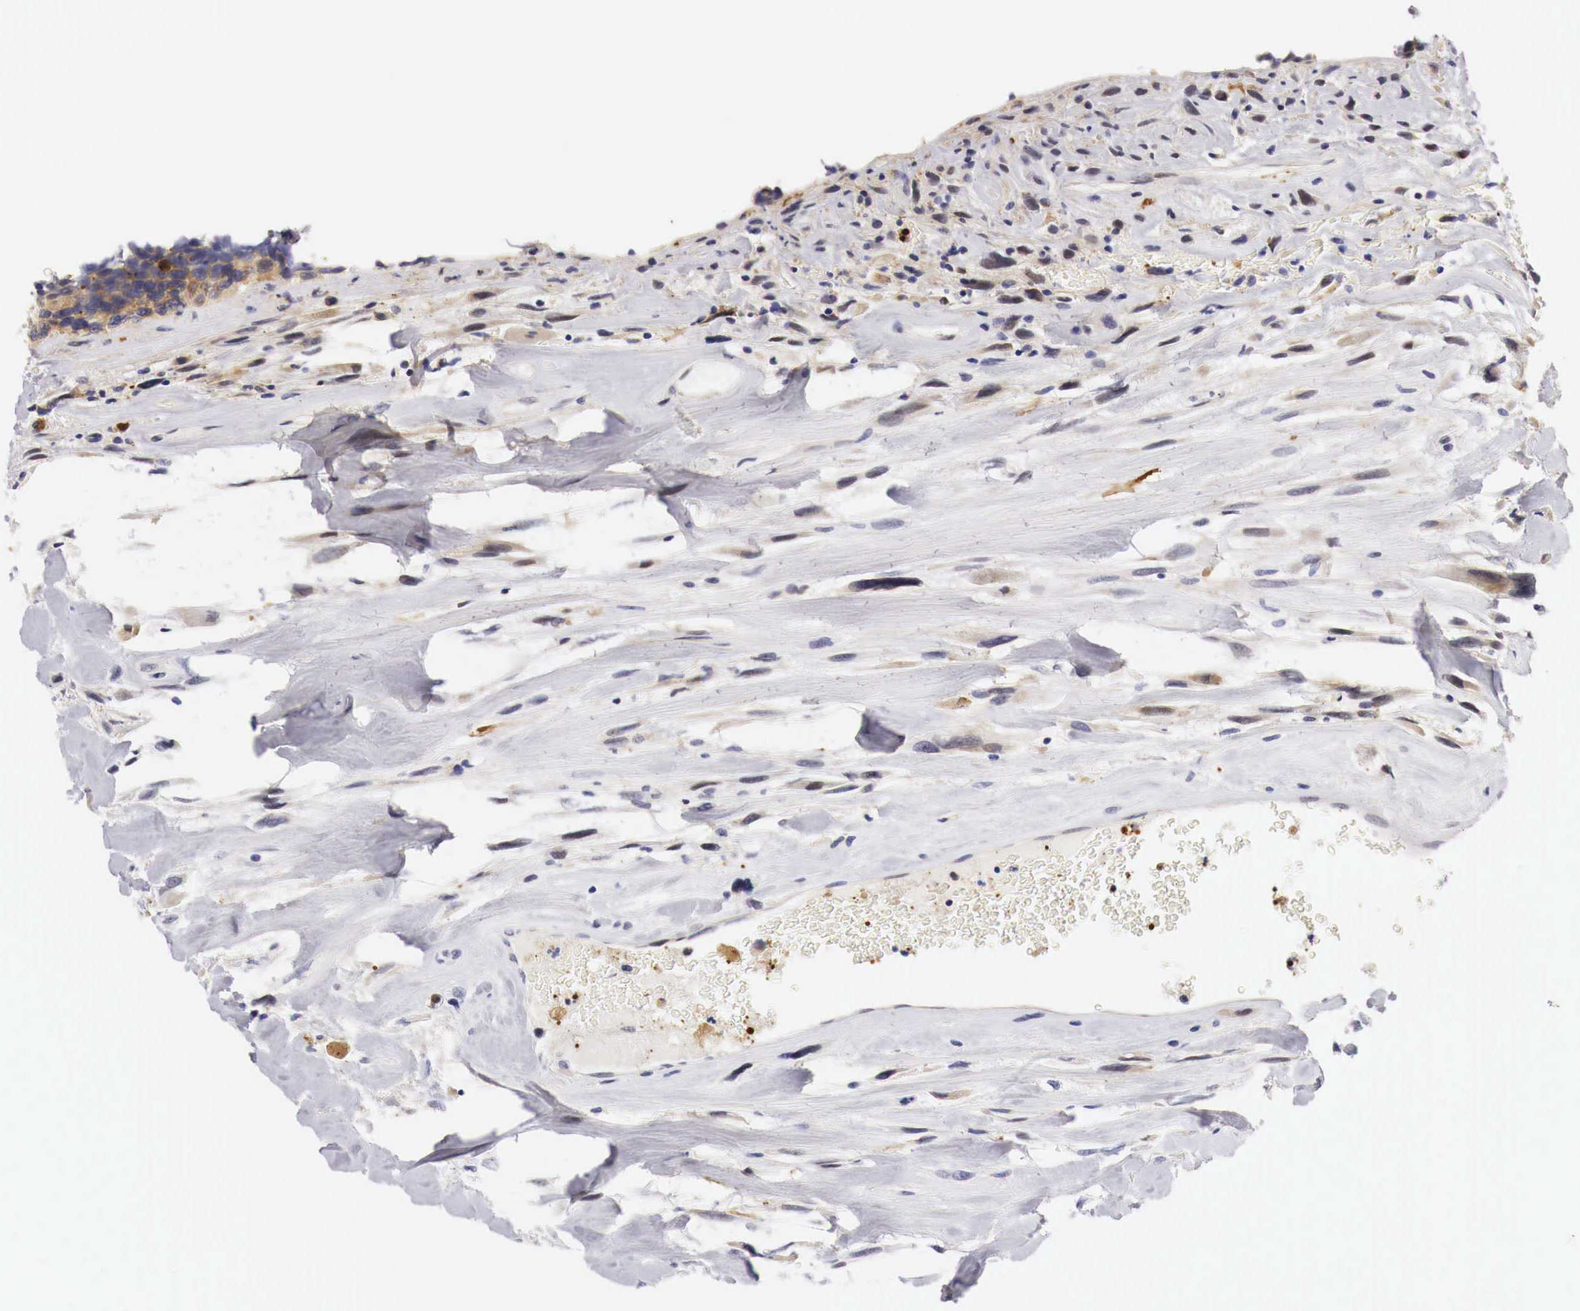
{"staining": {"intensity": "negative", "quantity": "none", "location": "none"}, "tissue": "breast cancer", "cell_type": "Tumor cells", "image_type": "cancer", "snomed": [{"axis": "morphology", "description": "Neoplasm, malignant, NOS"}, {"axis": "topography", "description": "Breast"}], "caption": "Human breast cancer (malignant neoplasm) stained for a protein using immunohistochemistry reveals no expression in tumor cells.", "gene": "CASP3", "patient": {"sex": "female", "age": 50}}